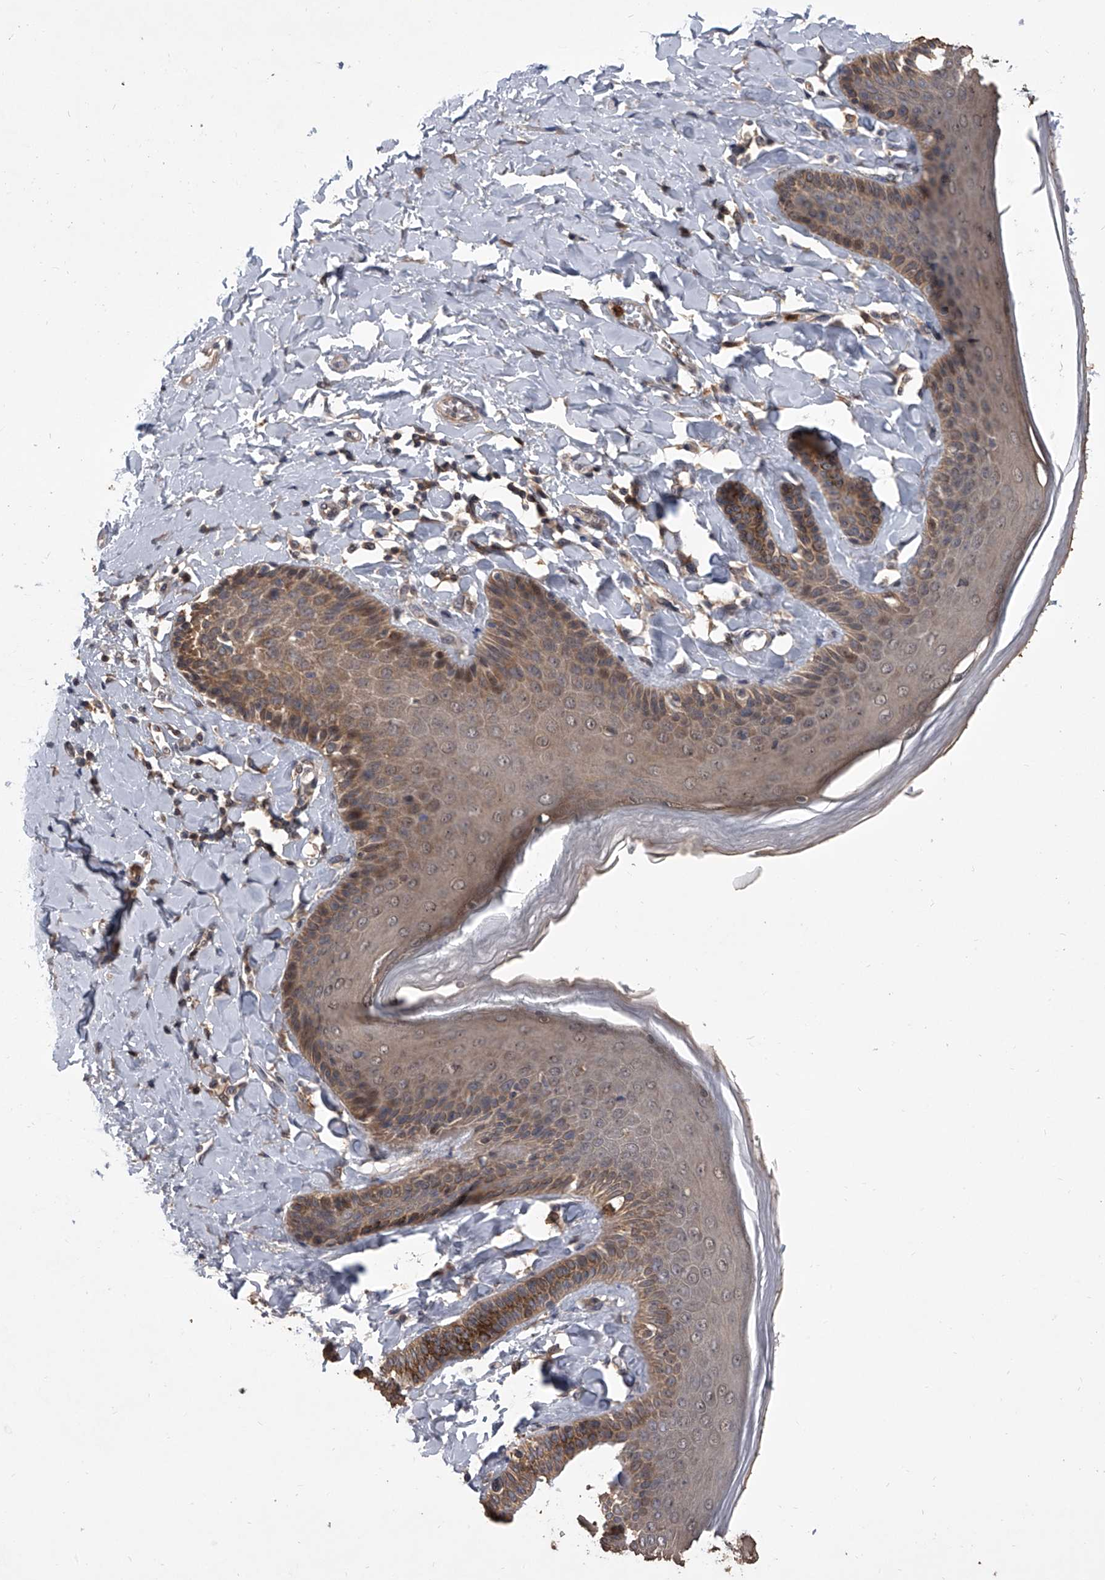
{"staining": {"intensity": "moderate", "quantity": ">75%", "location": "cytoplasmic/membranous,nuclear"}, "tissue": "skin", "cell_type": "Epidermal cells", "image_type": "normal", "snomed": [{"axis": "morphology", "description": "Normal tissue, NOS"}, {"axis": "topography", "description": "Anal"}], "caption": "Skin stained with a brown dye exhibits moderate cytoplasmic/membranous,nuclear positive staining in about >75% of epidermal cells.", "gene": "BHLHE23", "patient": {"sex": "male", "age": 69}}